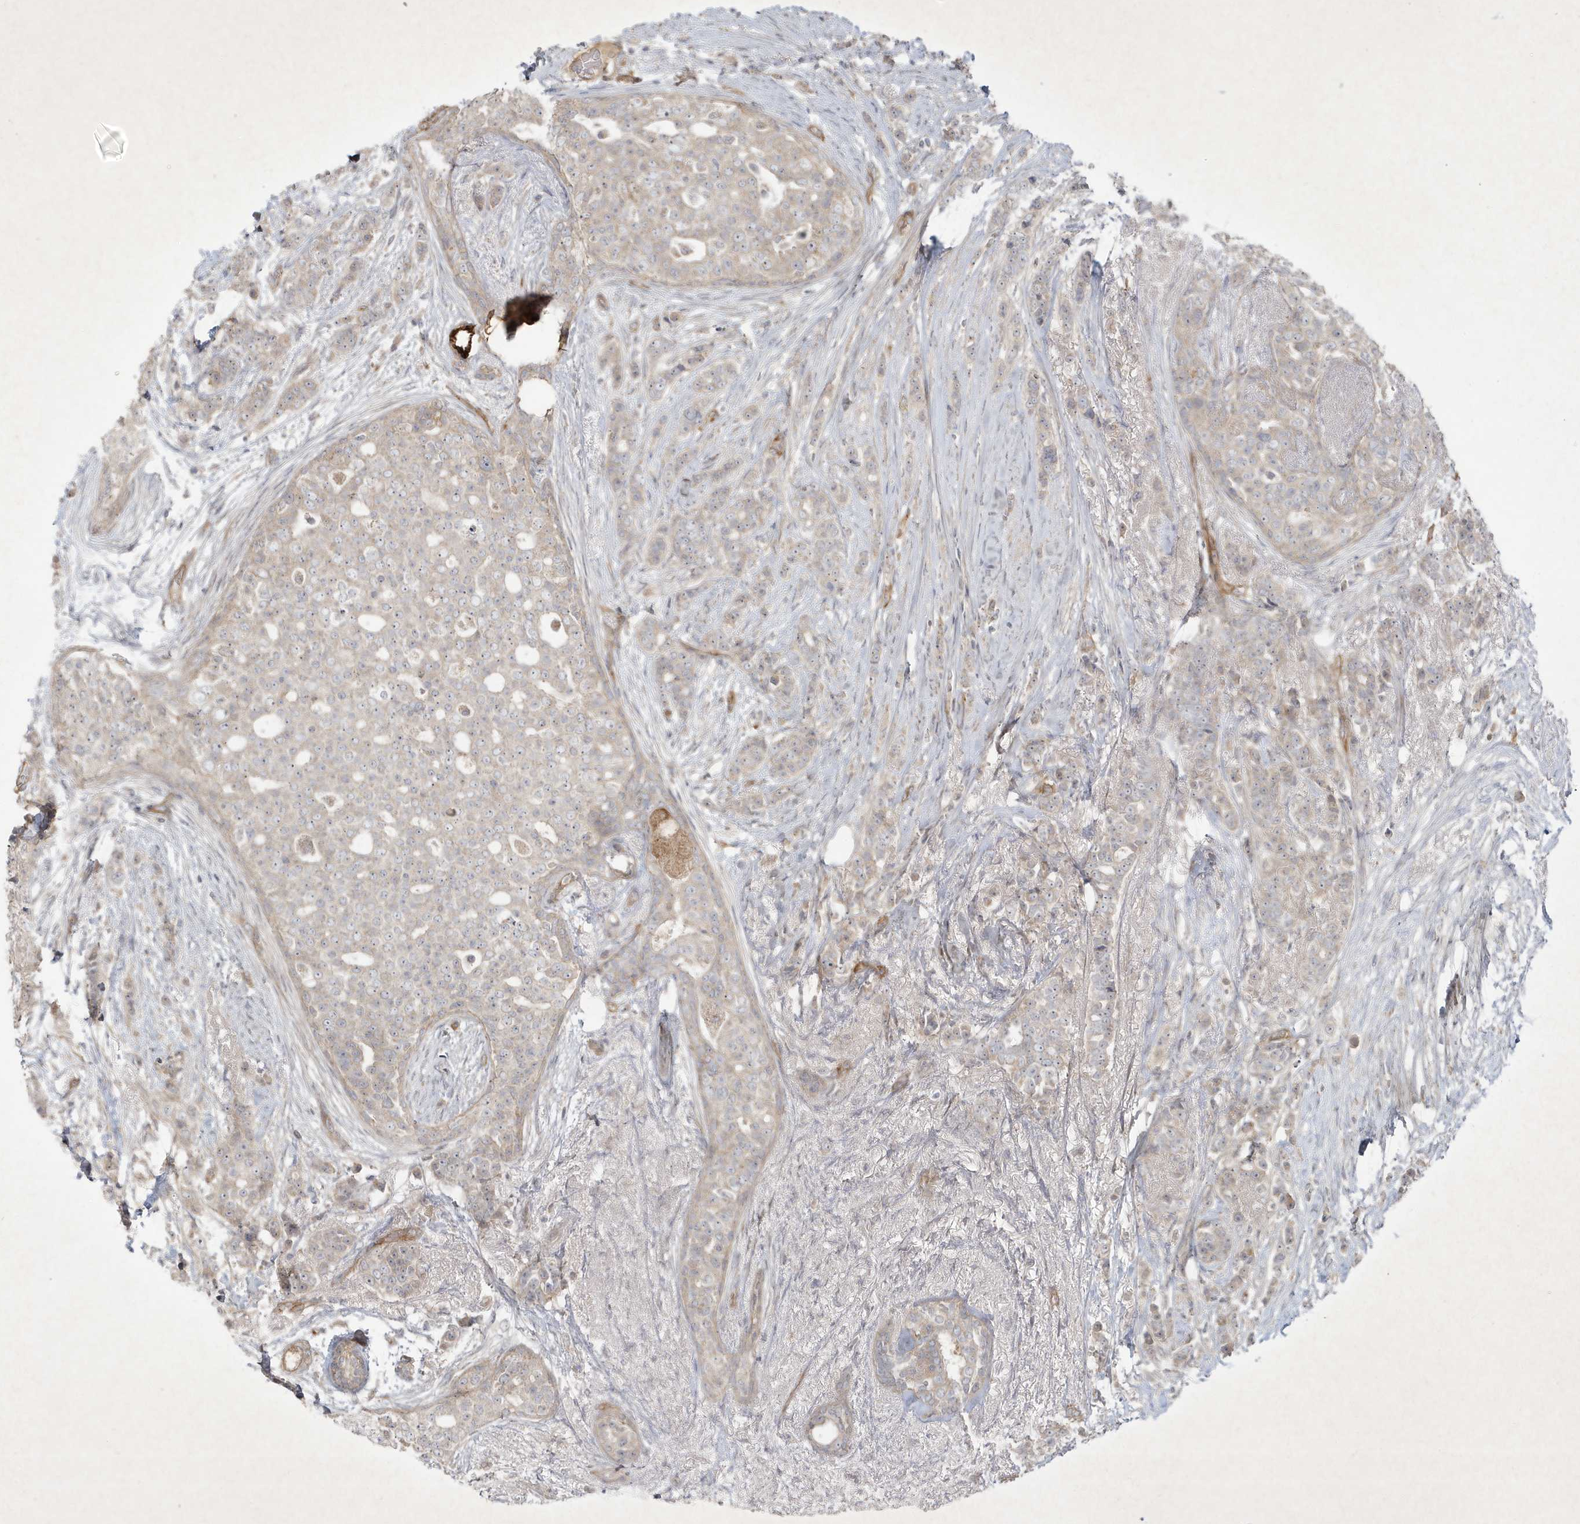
{"staining": {"intensity": "negative", "quantity": "none", "location": "none"}, "tissue": "breast cancer", "cell_type": "Tumor cells", "image_type": "cancer", "snomed": [{"axis": "morphology", "description": "Lobular carcinoma"}, {"axis": "topography", "description": "Breast"}], "caption": "Tumor cells are negative for protein expression in human breast cancer (lobular carcinoma).", "gene": "FAM83C", "patient": {"sex": "female", "age": 51}}